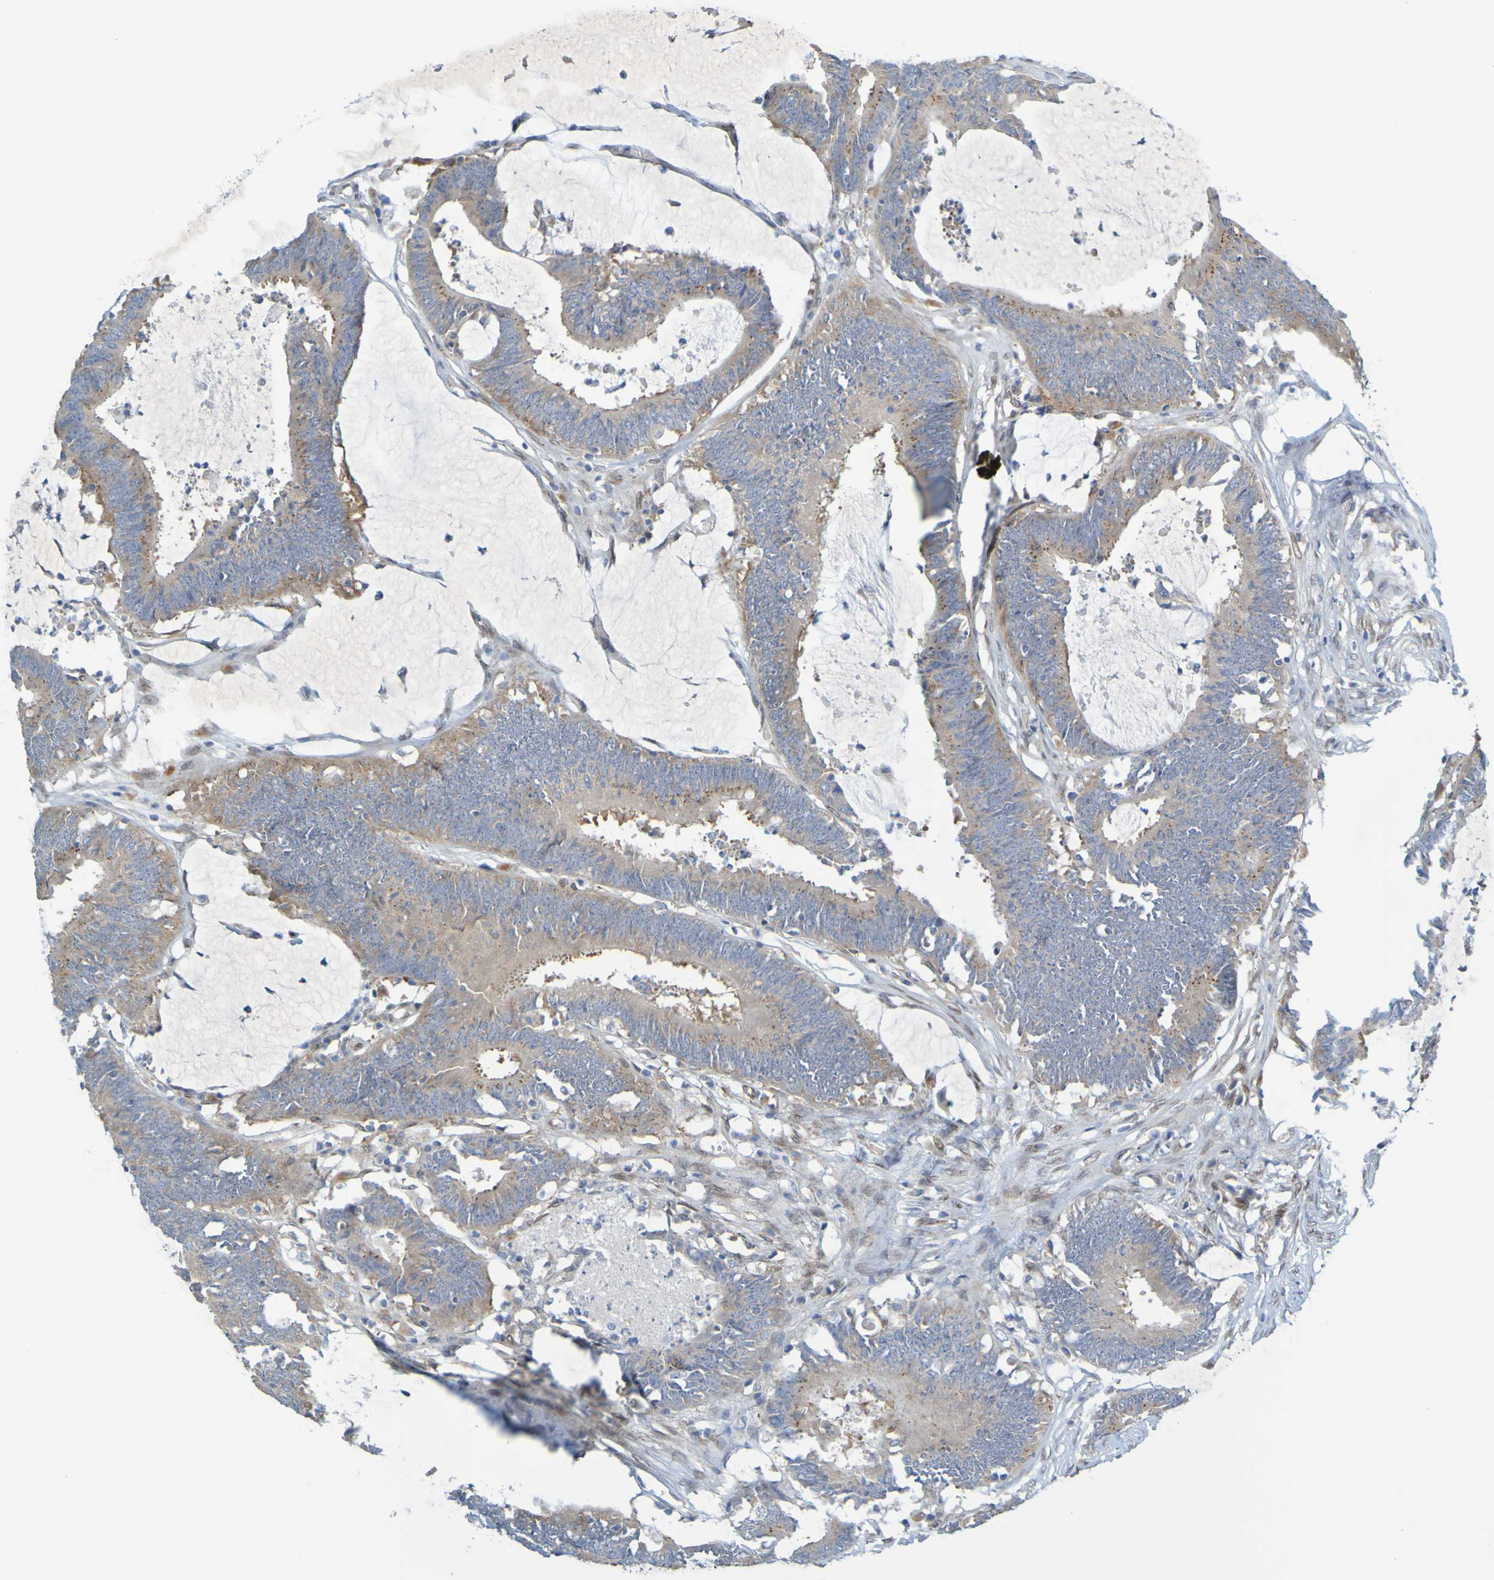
{"staining": {"intensity": "weak", "quantity": ">75%", "location": "cytoplasmic/membranous"}, "tissue": "colorectal cancer", "cell_type": "Tumor cells", "image_type": "cancer", "snomed": [{"axis": "morphology", "description": "Adenocarcinoma, NOS"}, {"axis": "topography", "description": "Rectum"}], "caption": "Colorectal cancer stained with immunohistochemistry (IHC) demonstrates weak cytoplasmic/membranous expression in about >75% of tumor cells.", "gene": "MAG", "patient": {"sex": "female", "age": 66}}